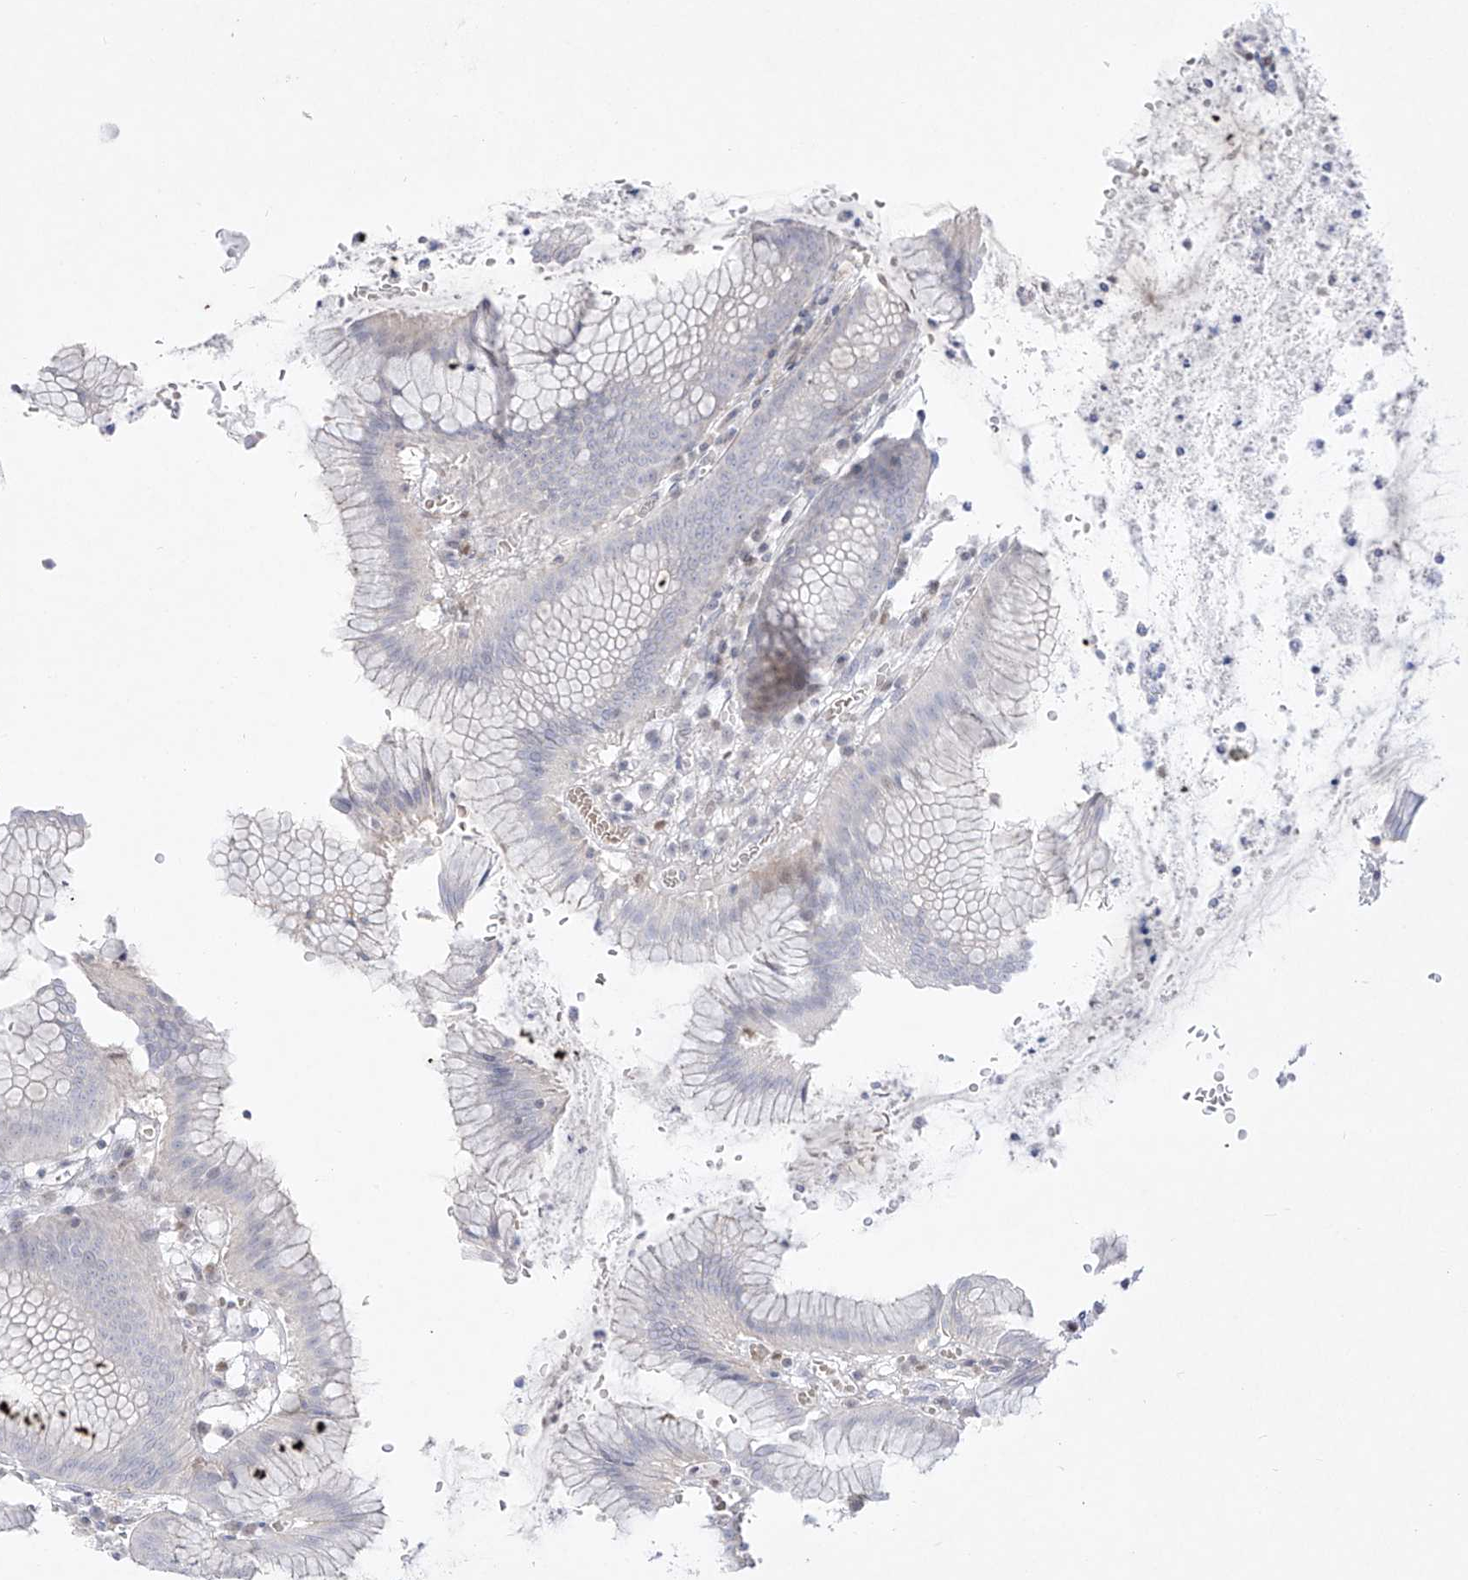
{"staining": {"intensity": "negative", "quantity": "none", "location": "none"}, "tissue": "stomach", "cell_type": "Glandular cells", "image_type": "normal", "snomed": [{"axis": "morphology", "description": "Normal tissue, NOS"}, {"axis": "topography", "description": "Stomach"}], "caption": "This is a image of IHC staining of normal stomach, which shows no positivity in glandular cells.", "gene": "DMKN", "patient": {"sex": "male", "age": 55}}